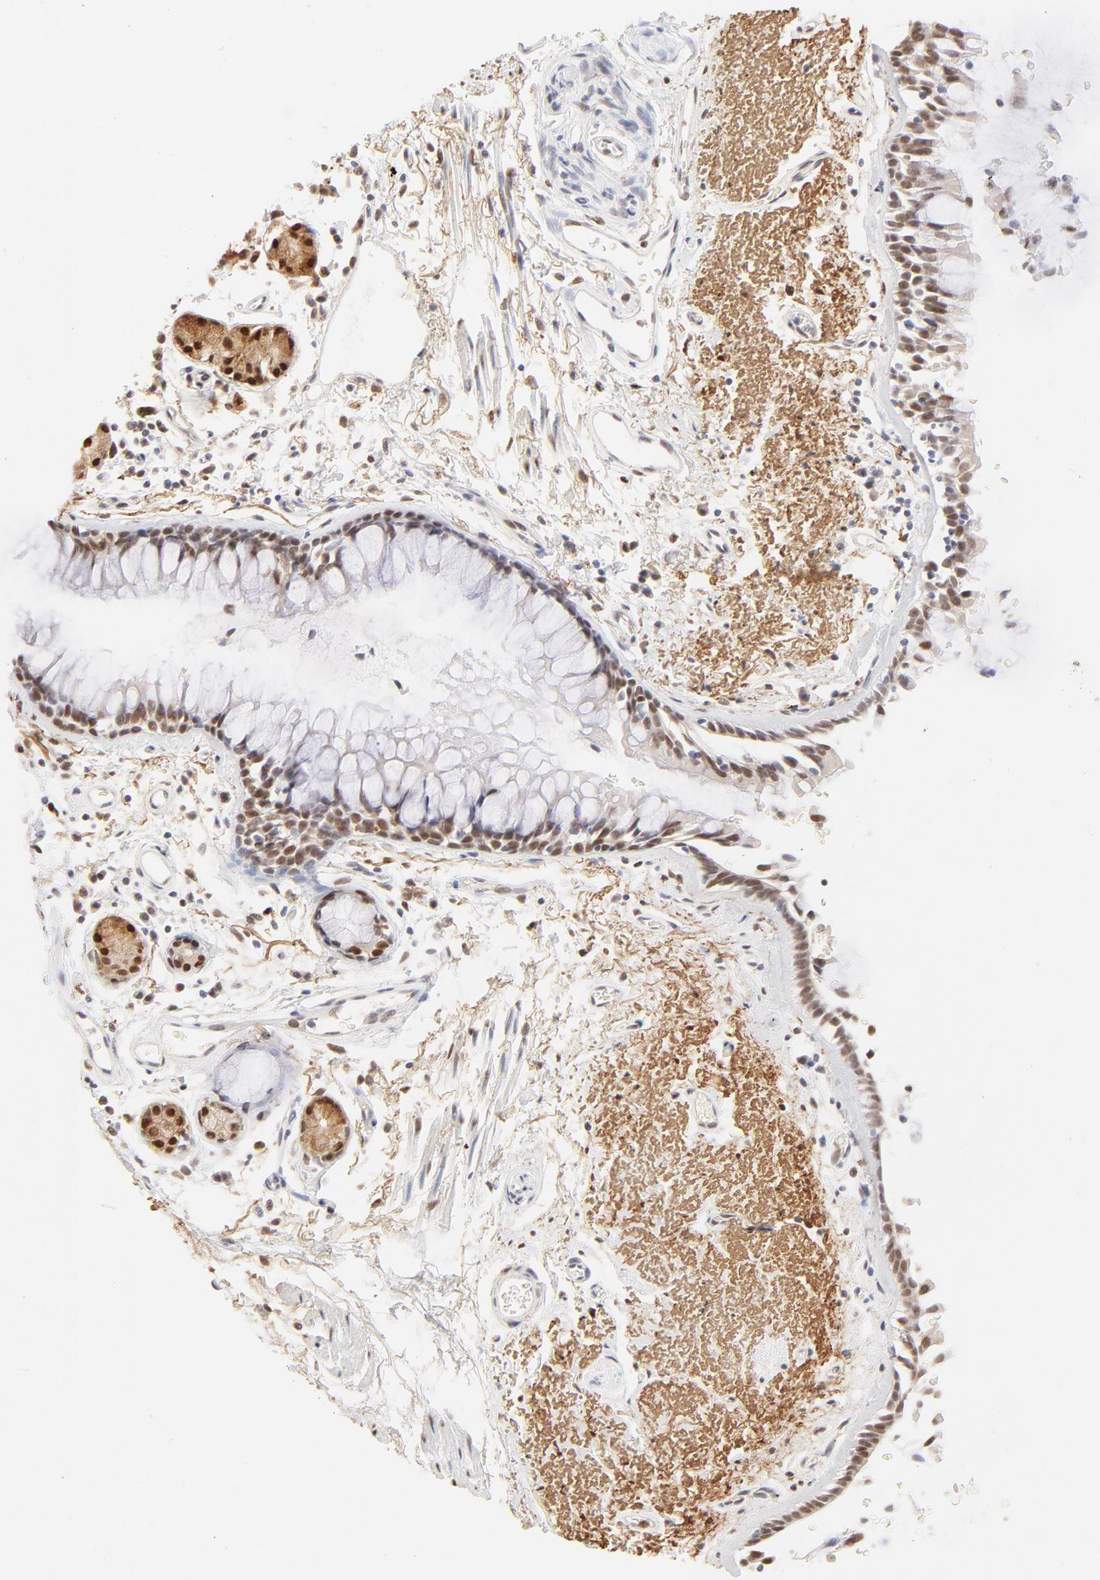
{"staining": {"intensity": "moderate", "quantity": ">75%", "location": "nuclear"}, "tissue": "bronchus", "cell_type": "Respiratory epithelial cells", "image_type": "normal", "snomed": [{"axis": "morphology", "description": "Normal tissue, NOS"}, {"axis": "morphology", "description": "Adenocarcinoma, NOS"}, {"axis": "topography", "description": "Bronchus"}, {"axis": "topography", "description": "Lung"}], "caption": "IHC of unremarkable bronchus shows medium levels of moderate nuclear staining in about >75% of respiratory epithelial cells.", "gene": "PBX1", "patient": {"sex": "male", "age": 71}}